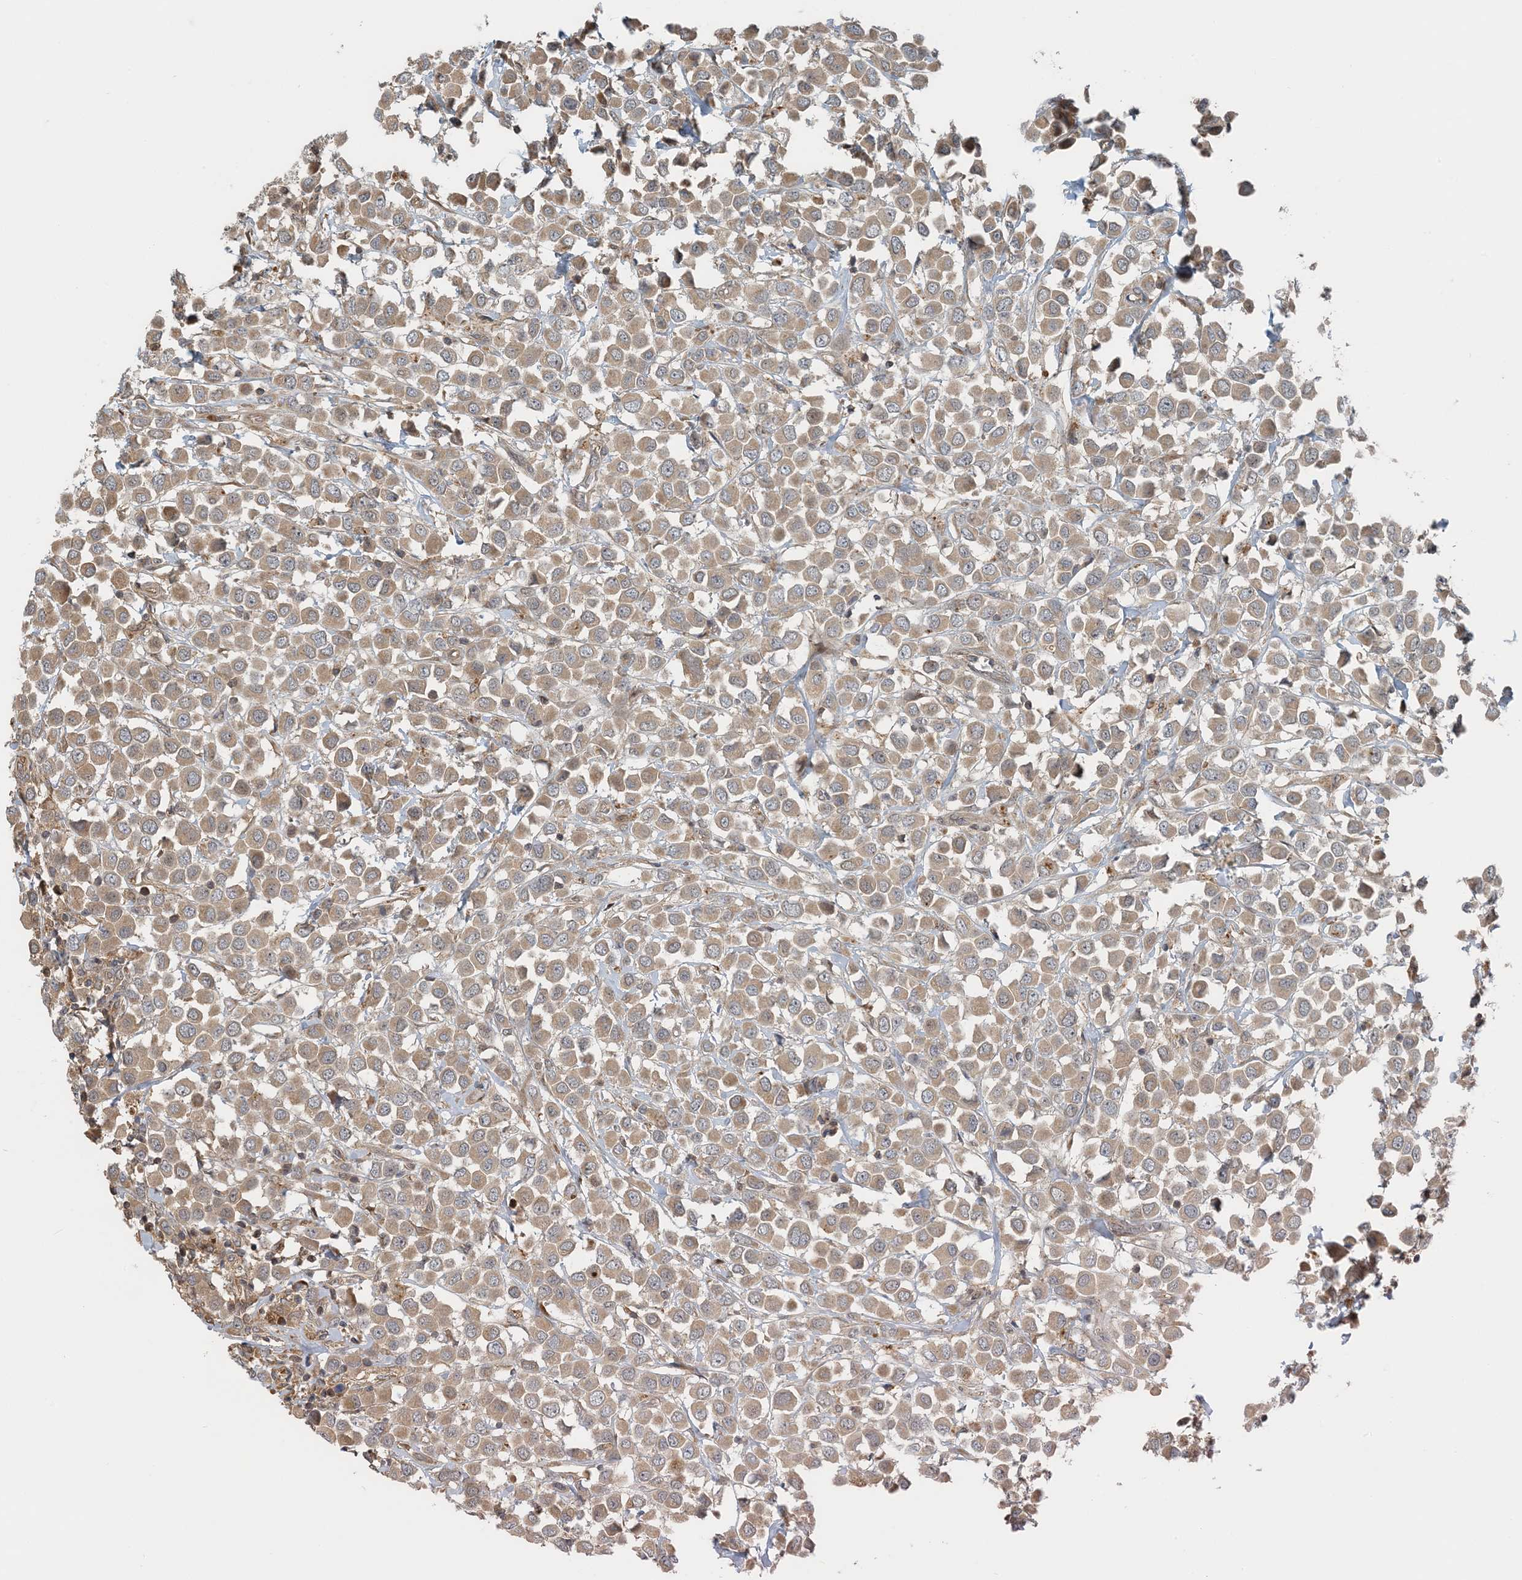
{"staining": {"intensity": "moderate", "quantity": ">75%", "location": "cytoplasmic/membranous"}, "tissue": "breast cancer", "cell_type": "Tumor cells", "image_type": "cancer", "snomed": [{"axis": "morphology", "description": "Duct carcinoma"}, {"axis": "topography", "description": "Breast"}], "caption": "Breast cancer (invasive ductal carcinoma) stained for a protein (brown) shows moderate cytoplasmic/membranous positive positivity in about >75% of tumor cells.", "gene": "ZBTB3", "patient": {"sex": "female", "age": 61}}